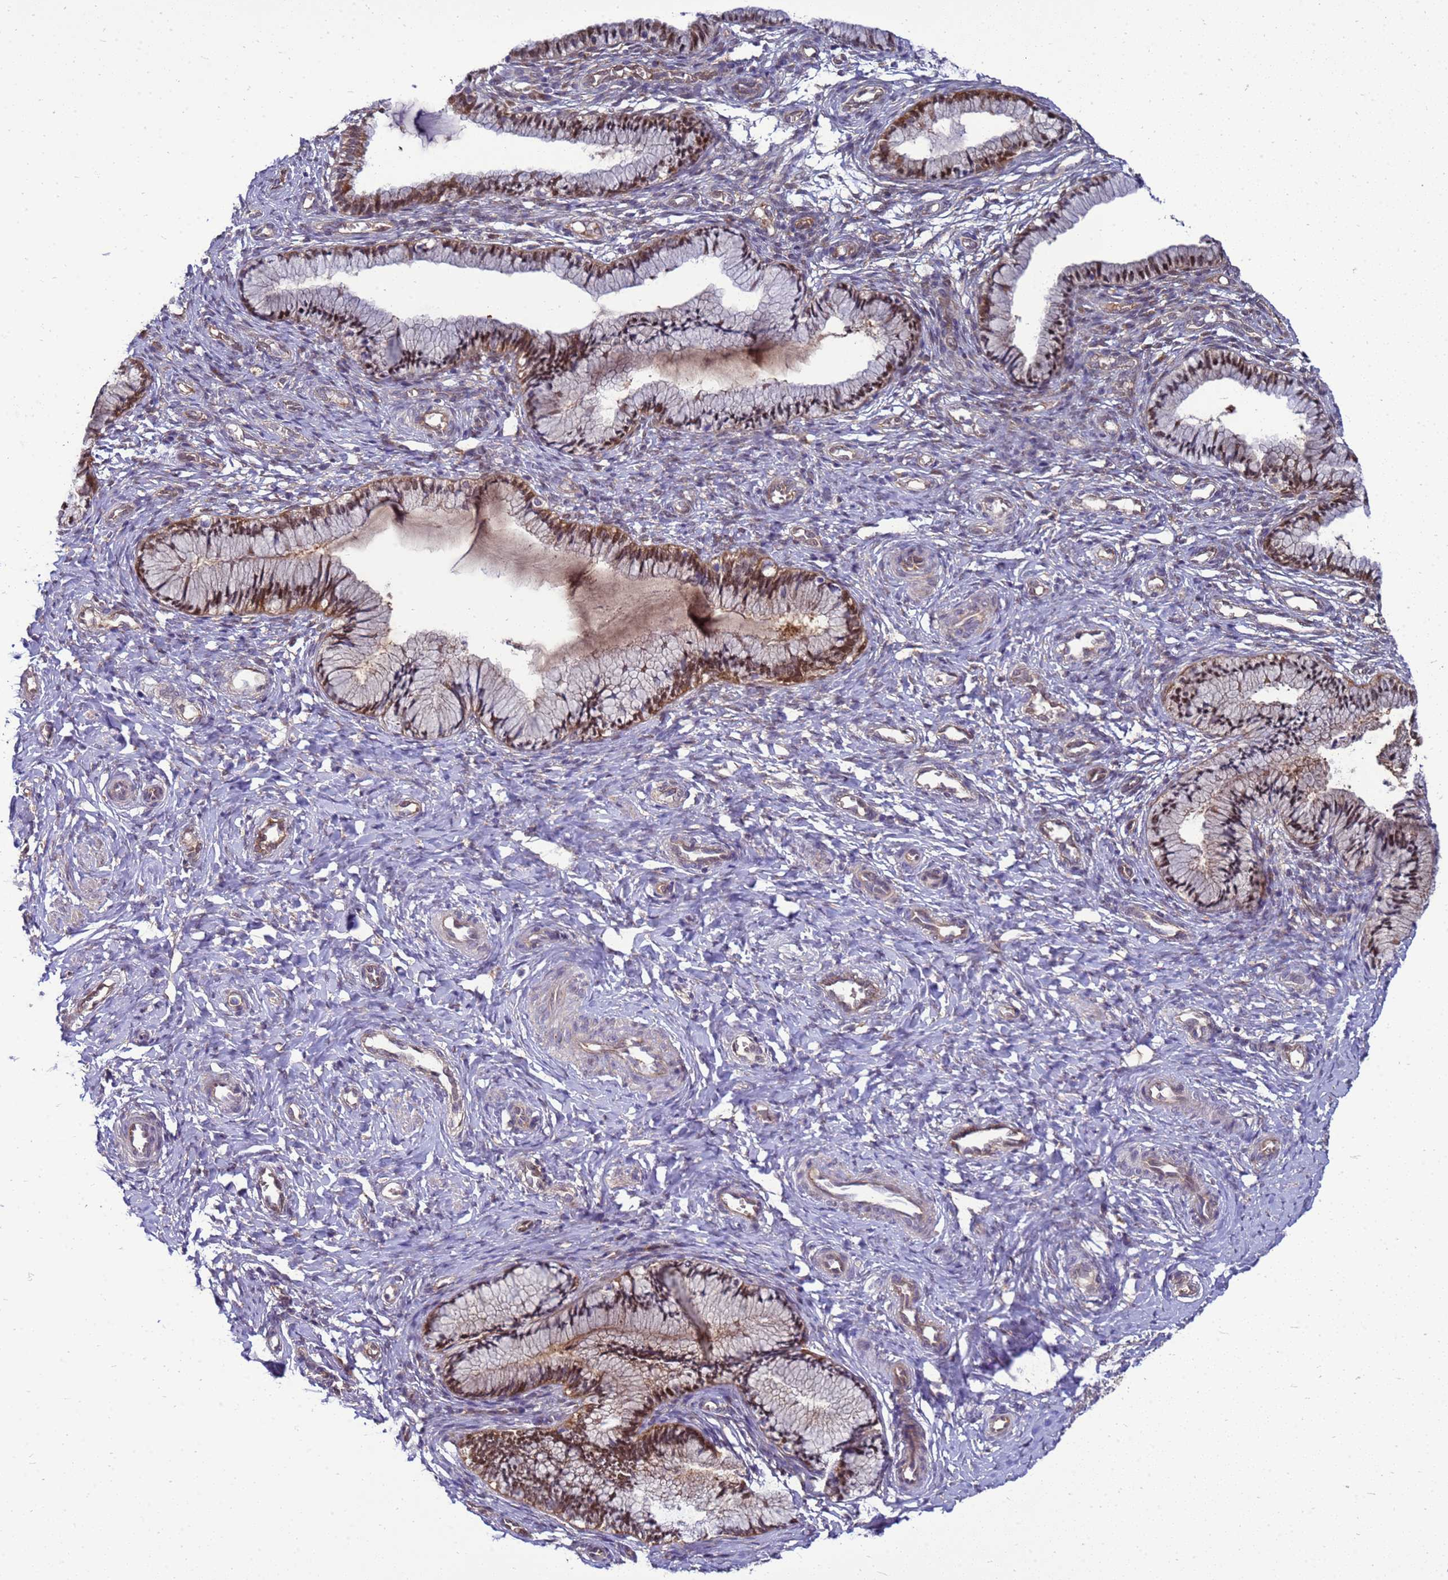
{"staining": {"intensity": "strong", "quantity": "25%-75%", "location": "cytoplasmic/membranous,nuclear"}, "tissue": "cervix", "cell_type": "Glandular cells", "image_type": "normal", "snomed": [{"axis": "morphology", "description": "Normal tissue, NOS"}, {"axis": "topography", "description": "Cervix"}], "caption": "This is a micrograph of immunohistochemistry (IHC) staining of unremarkable cervix, which shows strong positivity in the cytoplasmic/membranous,nuclear of glandular cells.", "gene": "EIF4EBP3", "patient": {"sex": "female", "age": 27}}